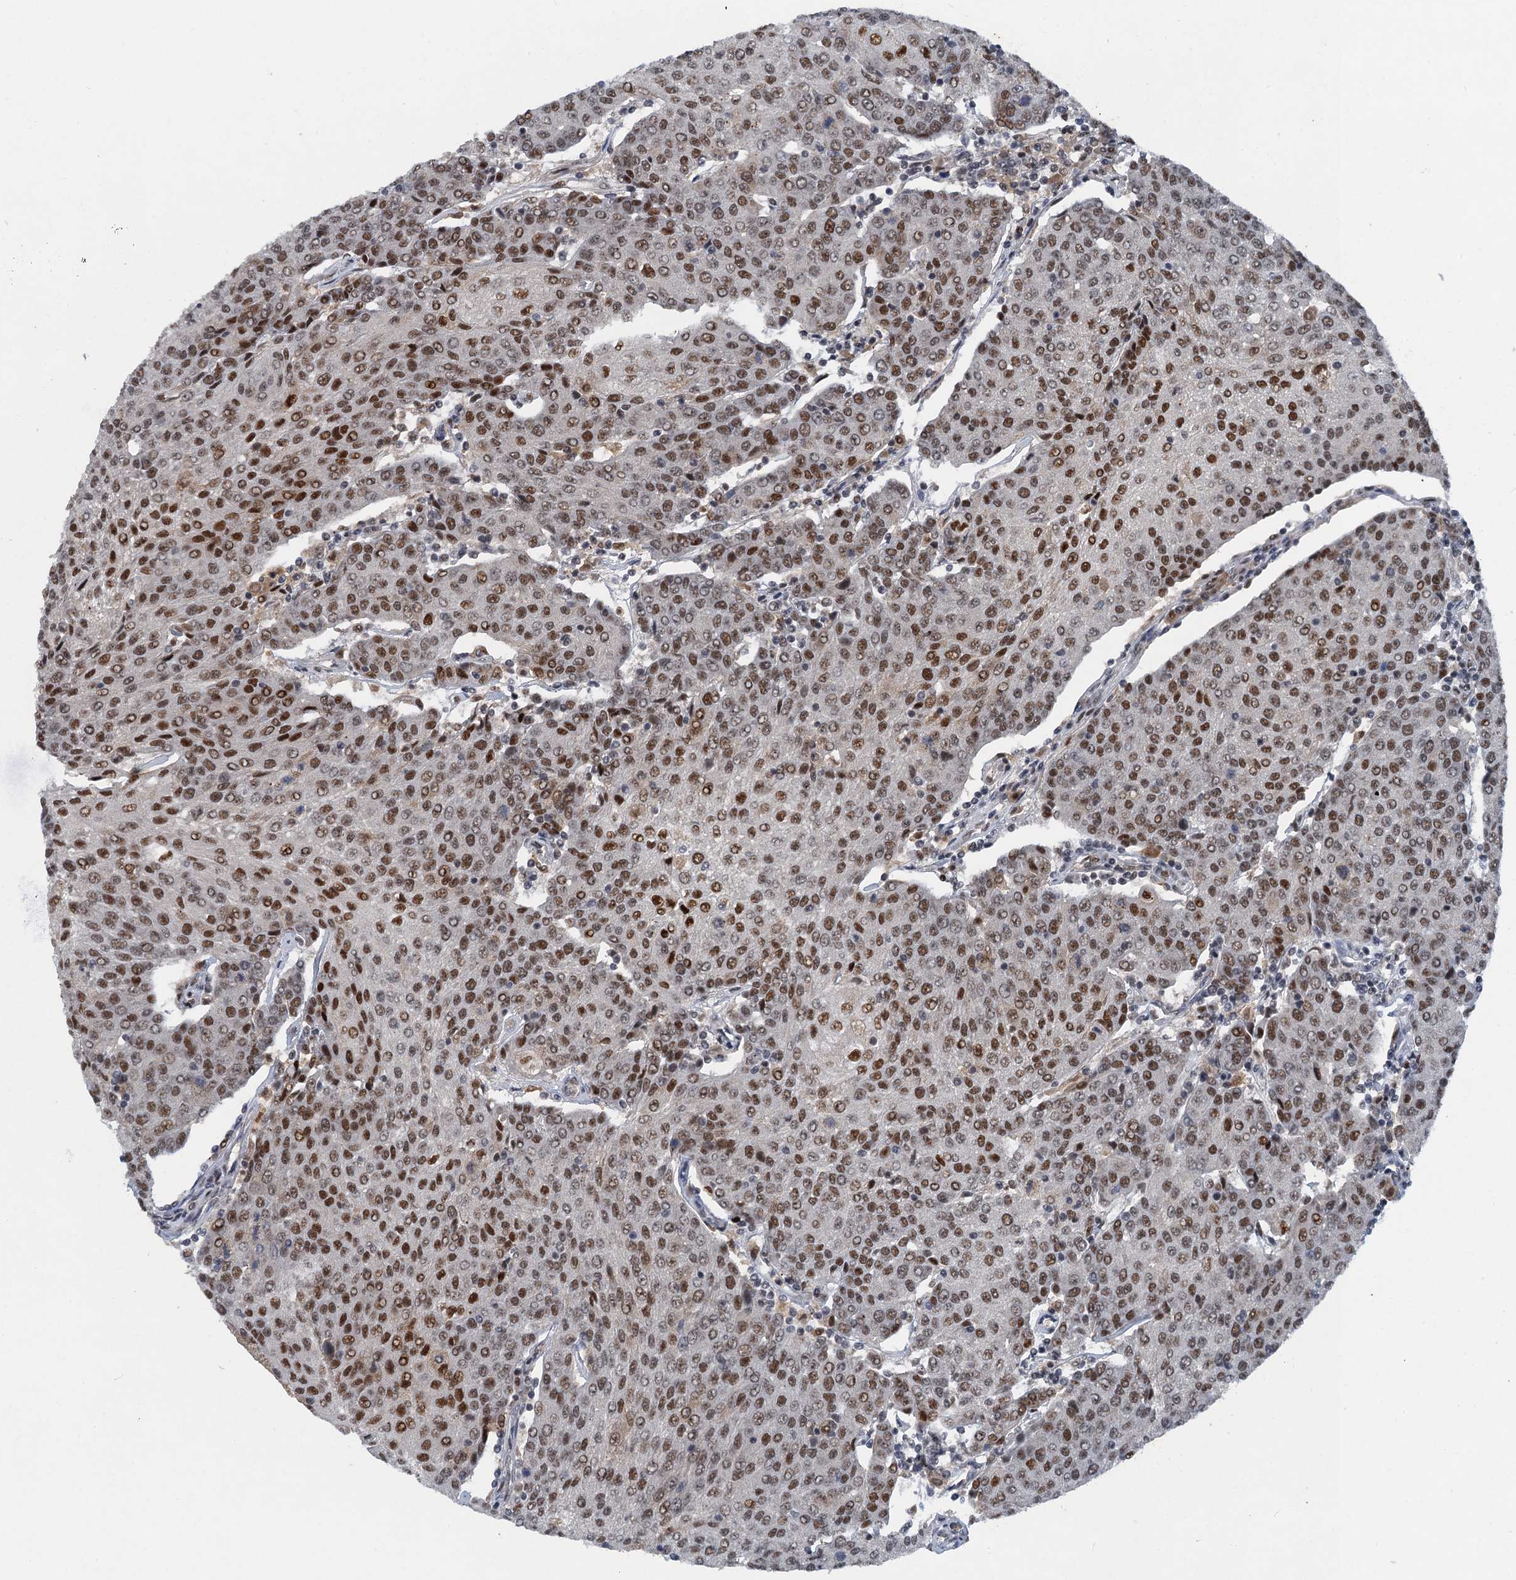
{"staining": {"intensity": "moderate", "quantity": ">75%", "location": "nuclear"}, "tissue": "urothelial cancer", "cell_type": "Tumor cells", "image_type": "cancer", "snomed": [{"axis": "morphology", "description": "Urothelial carcinoma, High grade"}, {"axis": "topography", "description": "Urinary bladder"}], "caption": "Tumor cells exhibit moderate nuclear staining in approximately >75% of cells in urothelial carcinoma (high-grade).", "gene": "CSTF3", "patient": {"sex": "female", "age": 85}}